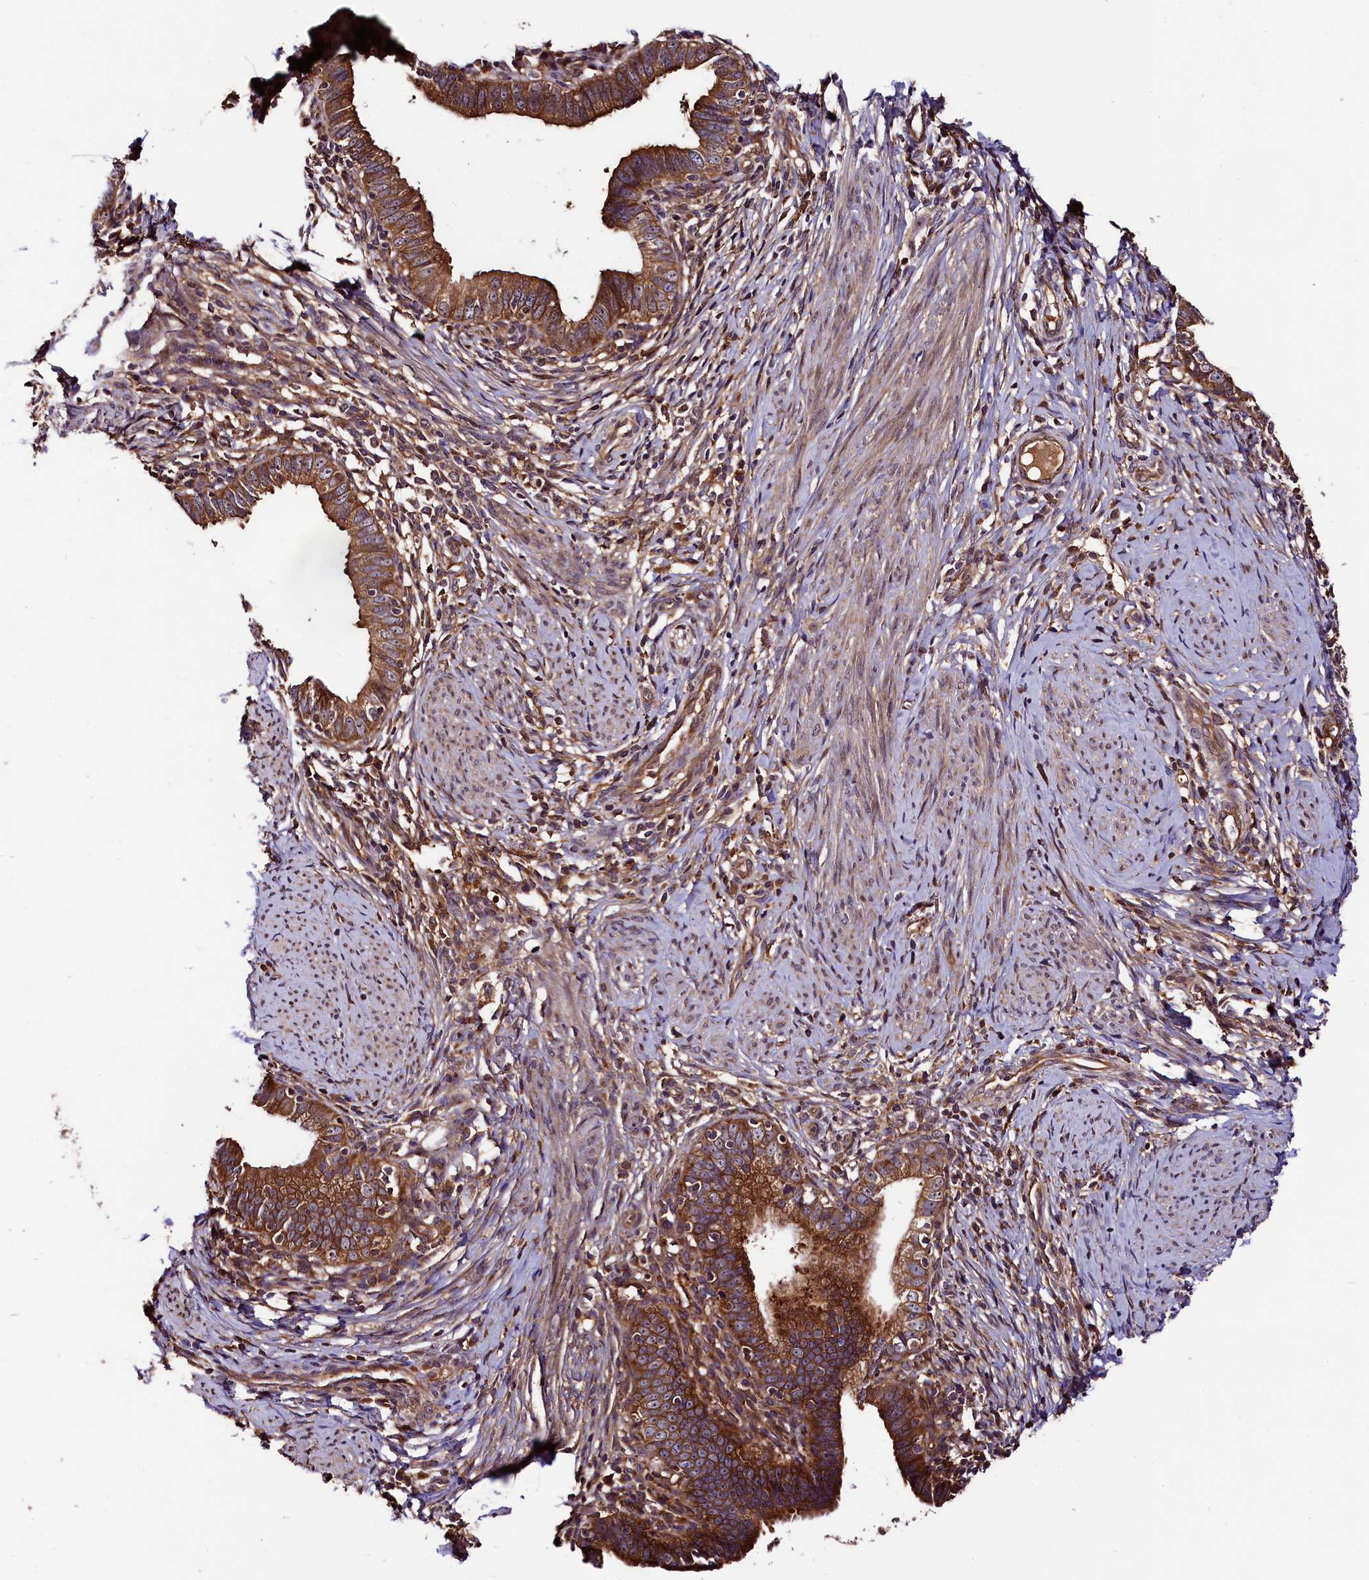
{"staining": {"intensity": "strong", "quantity": ">75%", "location": "cytoplasmic/membranous"}, "tissue": "cervical cancer", "cell_type": "Tumor cells", "image_type": "cancer", "snomed": [{"axis": "morphology", "description": "Adenocarcinoma, NOS"}, {"axis": "topography", "description": "Cervix"}], "caption": "The image exhibits a brown stain indicating the presence of a protein in the cytoplasmic/membranous of tumor cells in cervical cancer (adenocarcinoma).", "gene": "VPS35", "patient": {"sex": "female", "age": 36}}